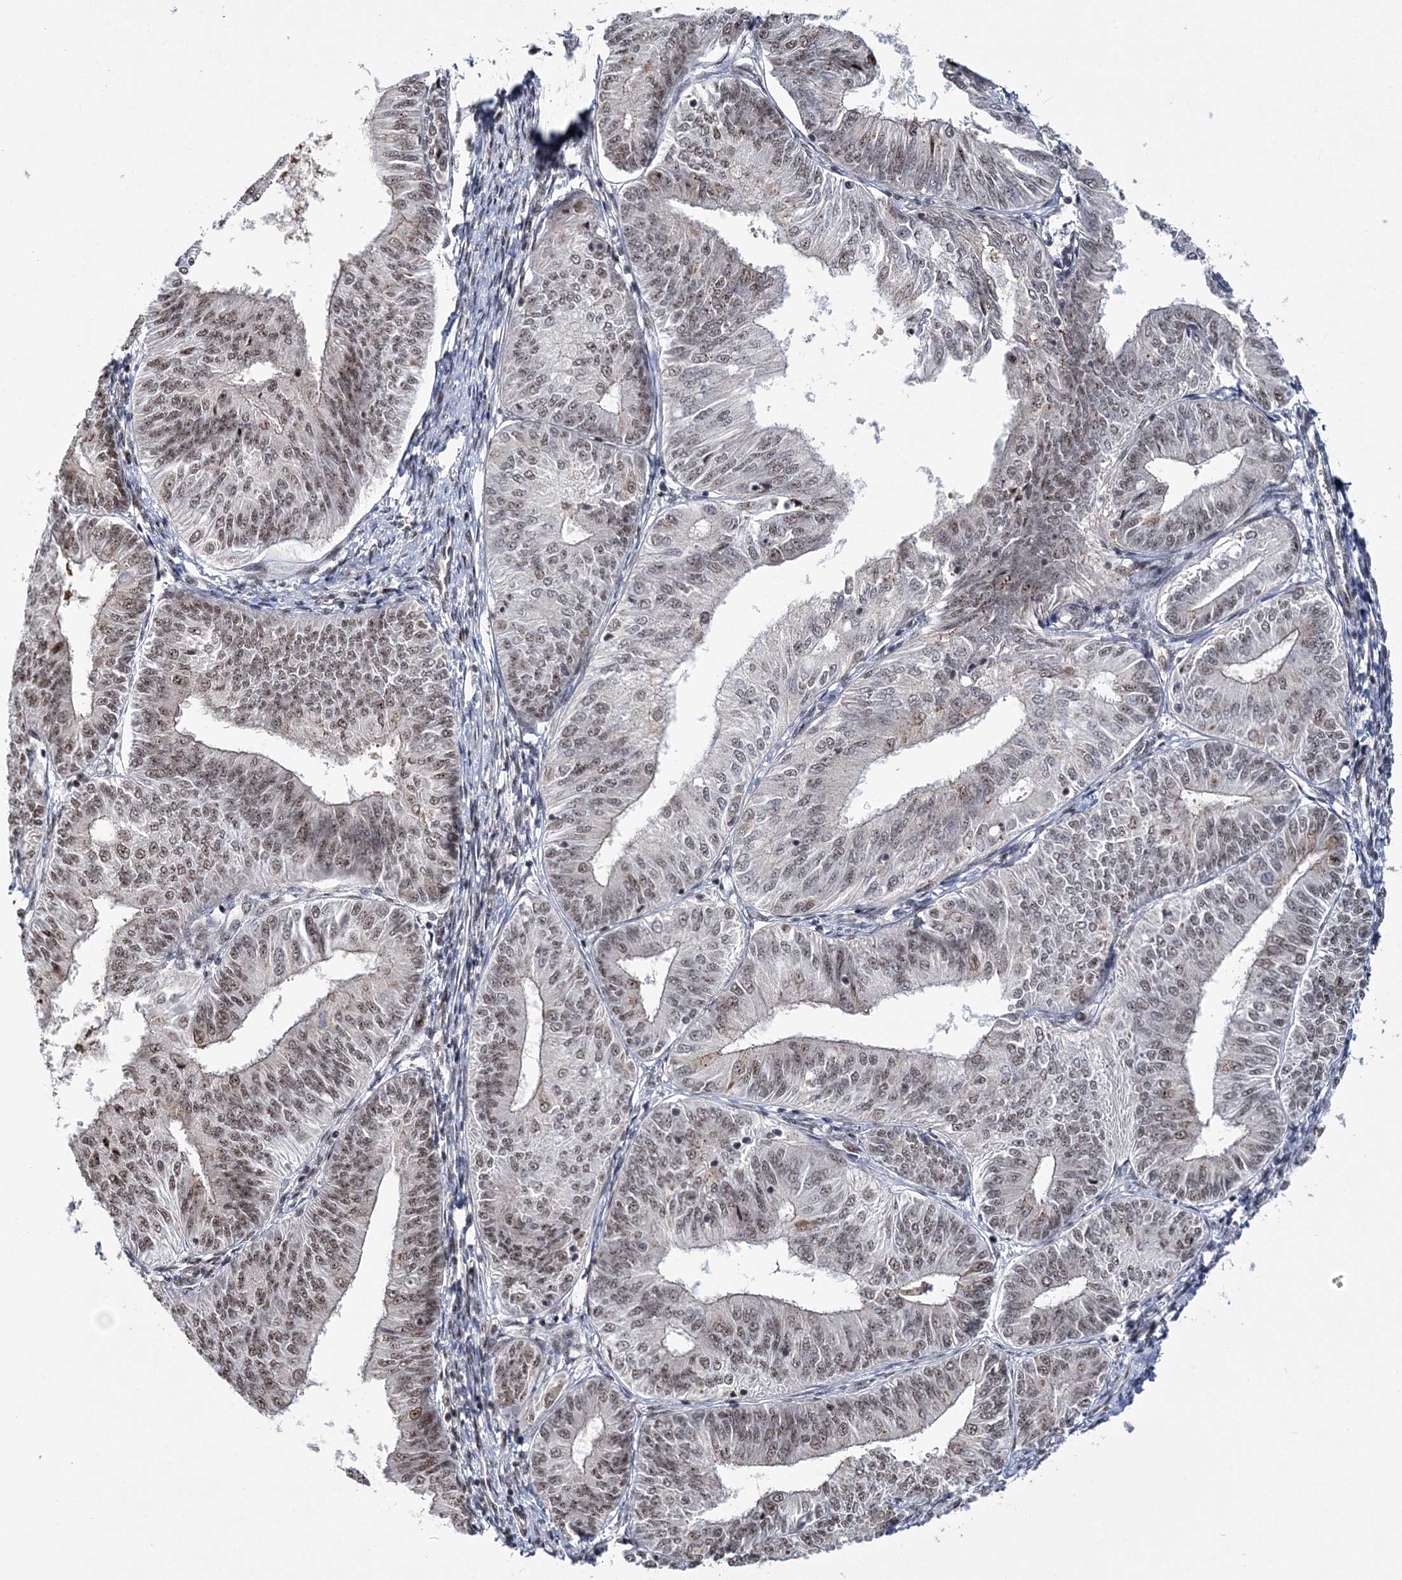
{"staining": {"intensity": "weak", "quantity": "25%-75%", "location": "nuclear"}, "tissue": "endometrial cancer", "cell_type": "Tumor cells", "image_type": "cancer", "snomed": [{"axis": "morphology", "description": "Adenocarcinoma, NOS"}, {"axis": "topography", "description": "Endometrium"}], "caption": "This micrograph reveals IHC staining of endometrial cancer (adenocarcinoma), with low weak nuclear staining in about 25%-75% of tumor cells.", "gene": "TATDN2", "patient": {"sex": "female", "age": 58}}